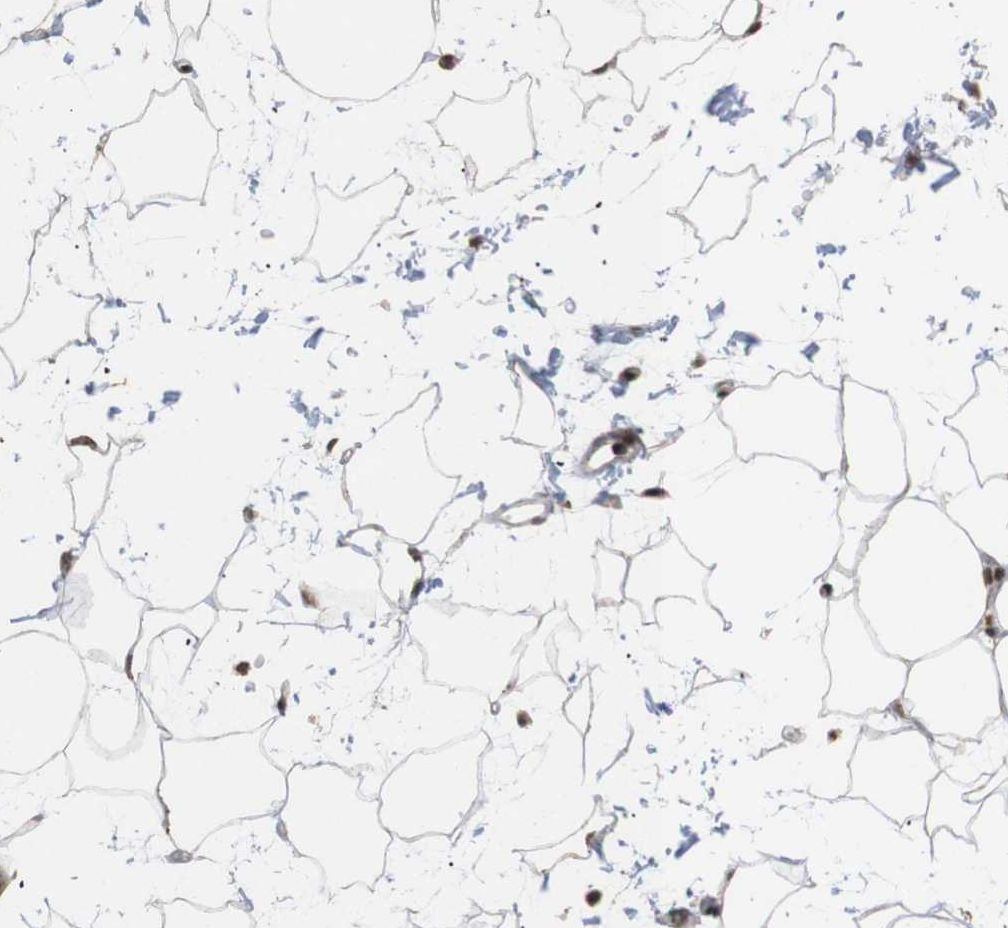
{"staining": {"intensity": "moderate", "quantity": ">75%", "location": "nuclear"}, "tissue": "adipose tissue", "cell_type": "Adipocytes", "image_type": "normal", "snomed": [{"axis": "morphology", "description": "Normal tissue, NOS"}, {"axis": "topography", "description": "Soft tissue"}], "caption": "IHC image of benign adipose tissue: adipose tissue stained using IHC shows medium levels of moderate protein expression localized specifically in the nuclear of adipocytes, appearing as a nuclear brown color.", "gene": "PYM1", "patient": {"sex": "male", "age": 72}}